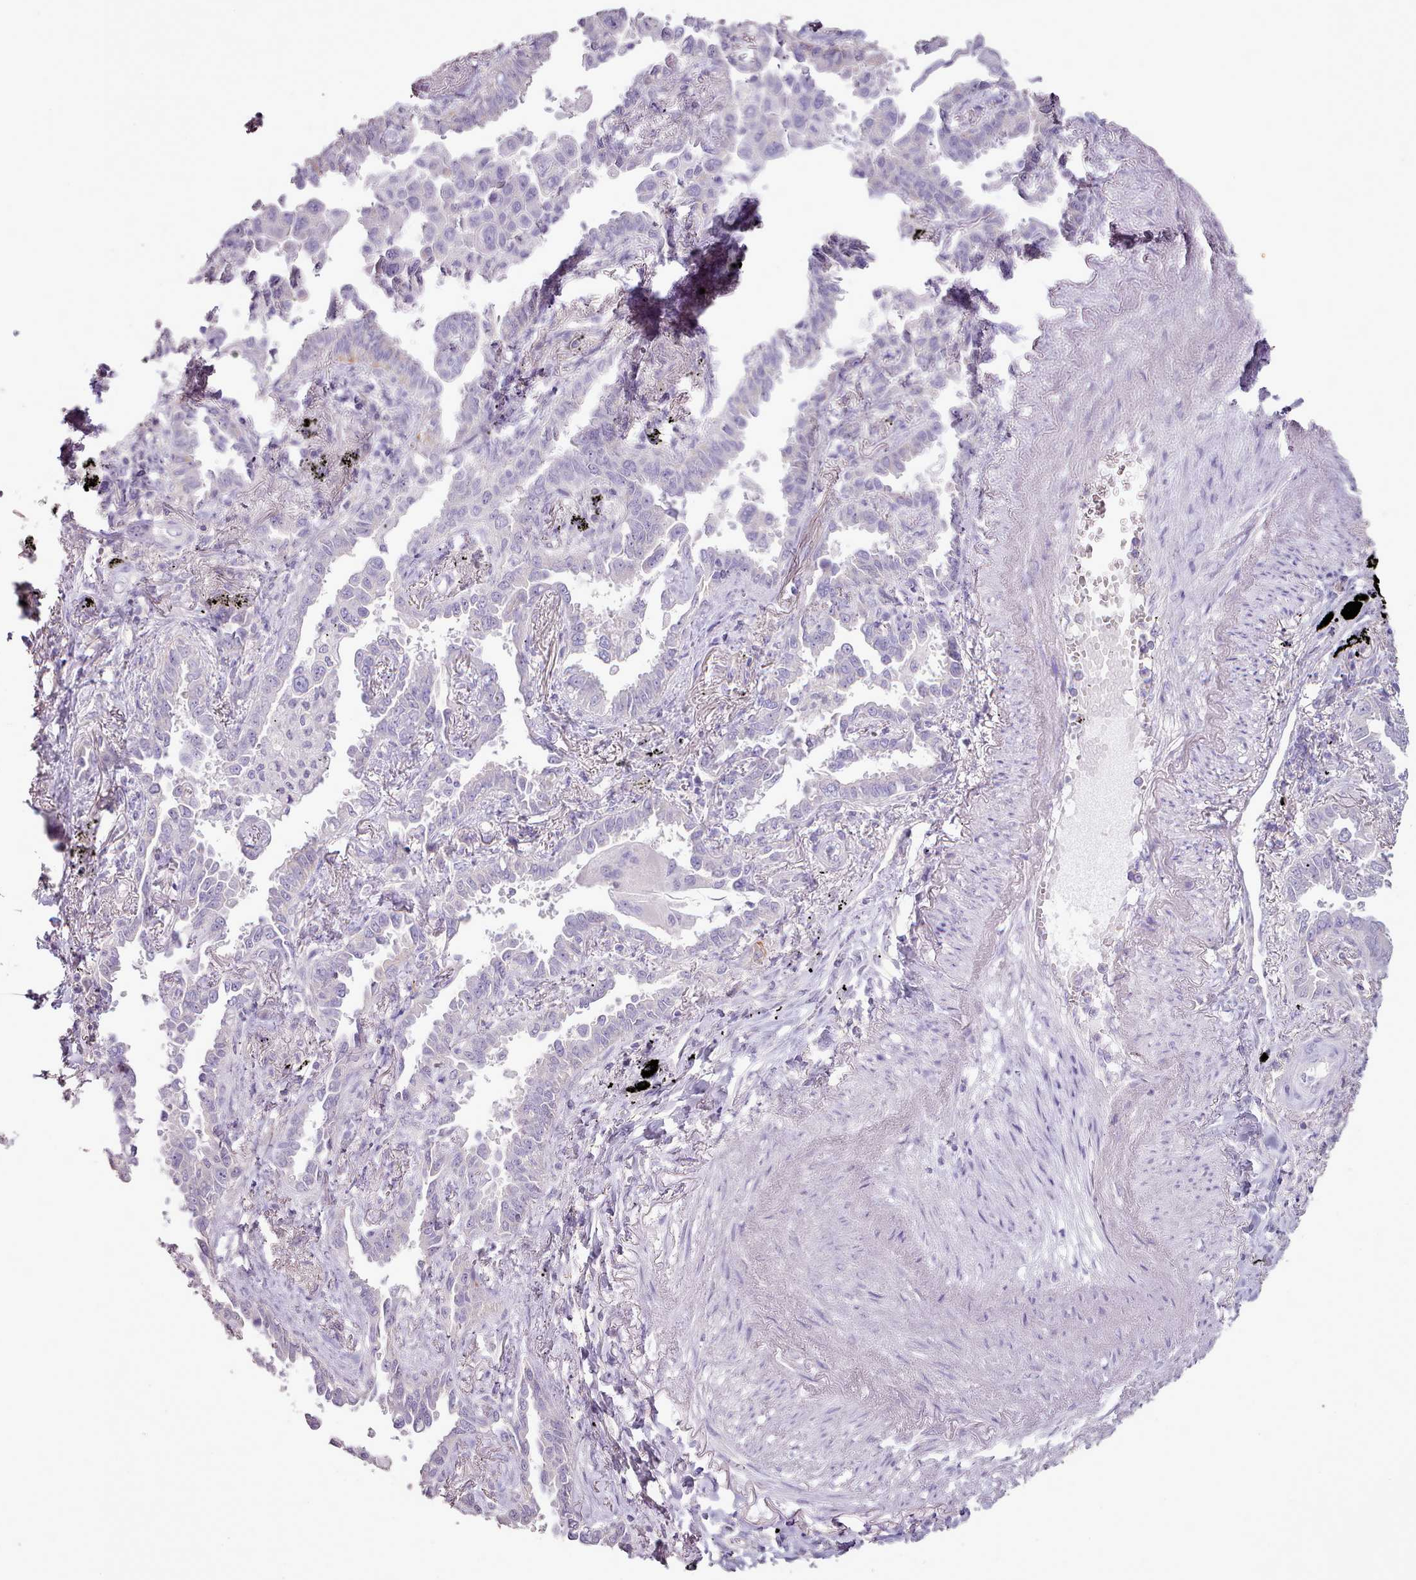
{"staining": {"intensity": "negative", "quantity": "none", "location": "none"}, "tissue": "lung cancer", "cell_type": "Tumor cells", "image_type": "cancer", "snomed": [{"axis": "morphology", "description": "Adenocarcinoma, NOS"}, {"axis": "topography", "description": "Lung"}], "caption": "DAB (3,3'-diaminobenzidine) immunohistochemical staining of lung cancer exhibits no significant staining in tumor cells.", "gene": "BLOC1S2", "patient": {"sex": "male", "age": 67}}